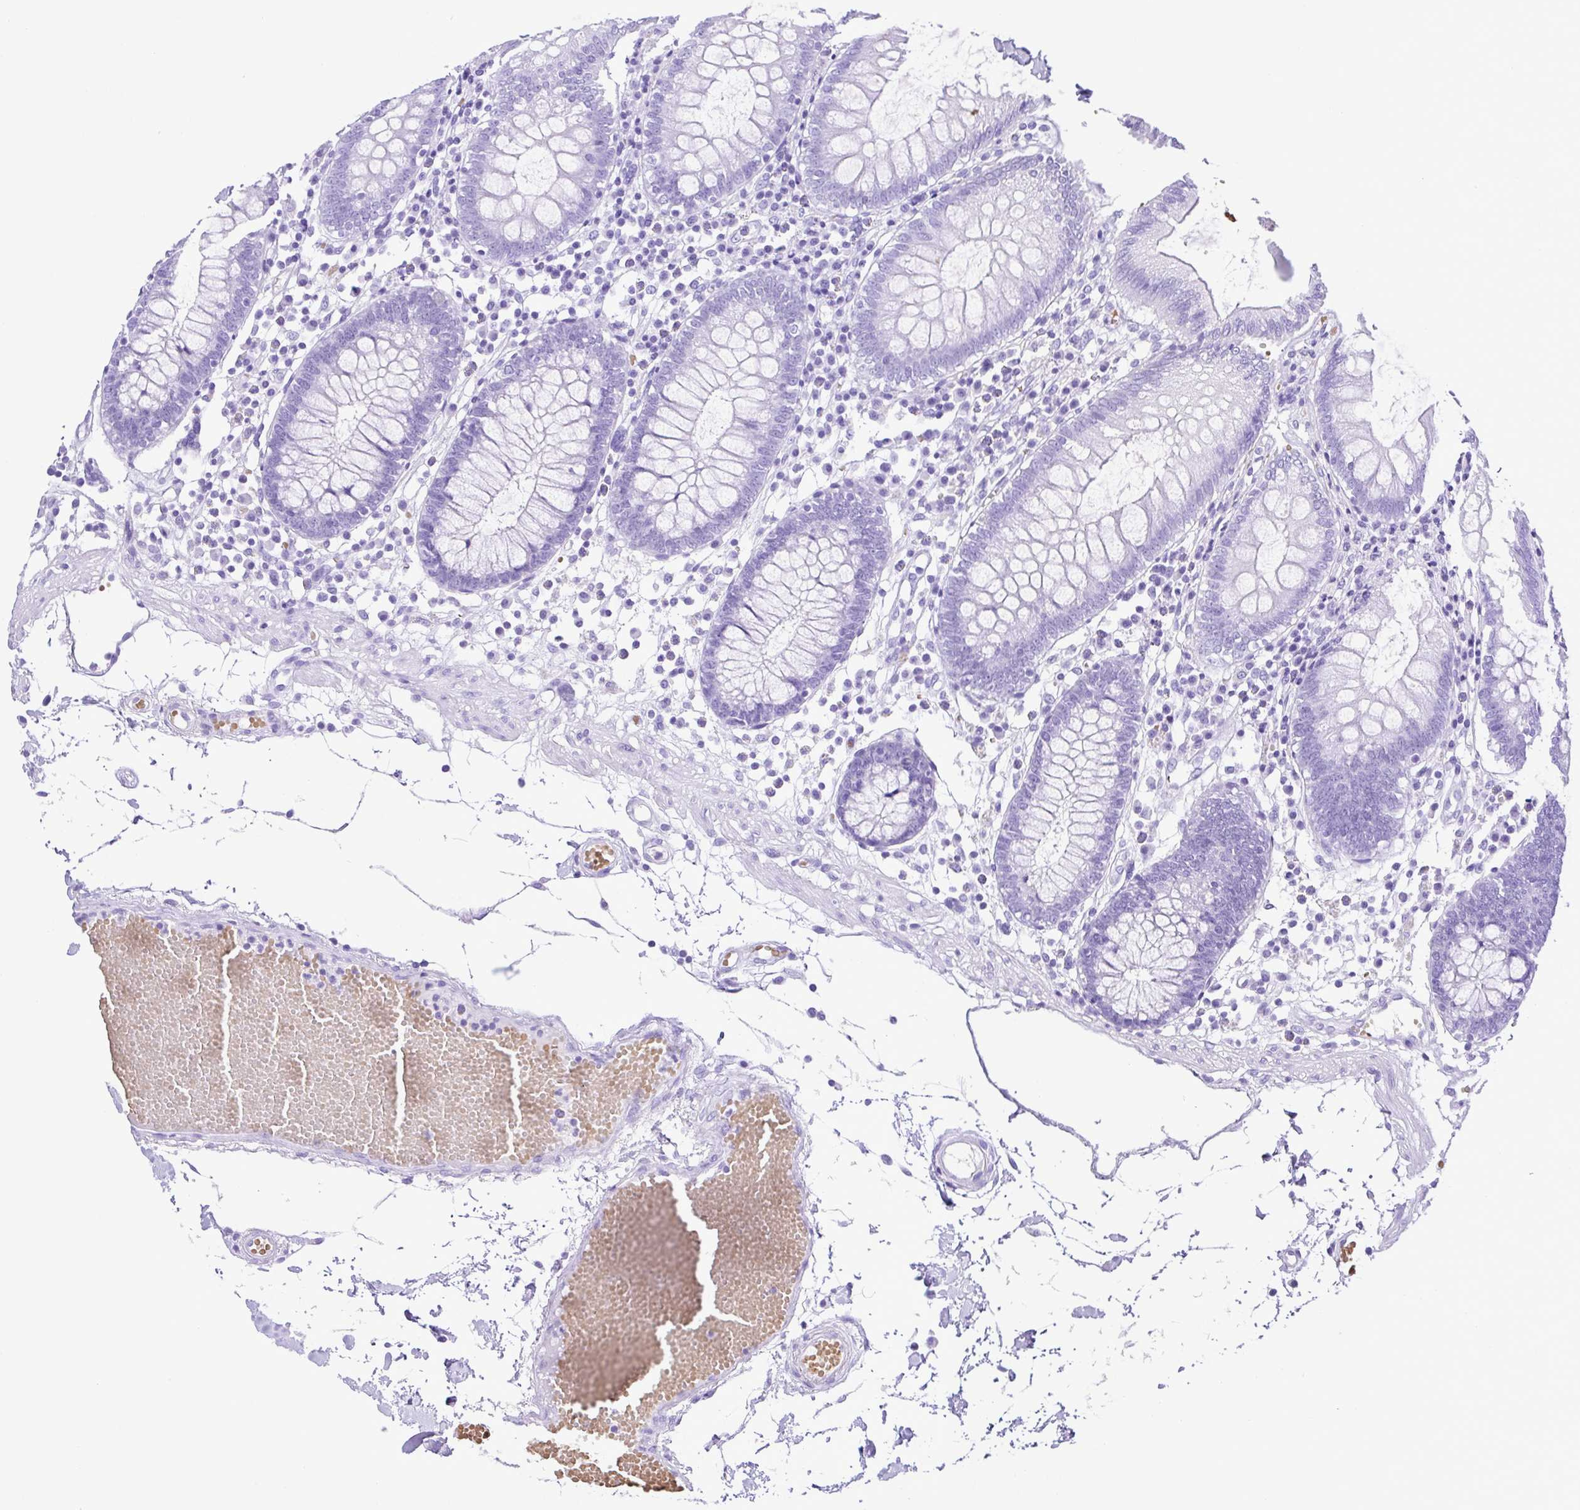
{"staining": {"intensity": "negative", "quantity": "none", "location": "none"}, "tissue": "colon", "cell_type": "Endothelial cells", "image_type": "normal", "snomed": [{"axis": "morphology", "description": "Normal tissue, NOS"}, {"axis": "morphology", "description": "Adenocarcinoma, NOS"}, {"axis": "topography", "description": "Colon"}], "caption": "DAB (3,3'-diaminobenzidine) immunohistochemical staining of benign colon exhibits no significant staining in endothelial cells.", "gene": "SYT1", "patient": {"sex": "male", "age": 83}}